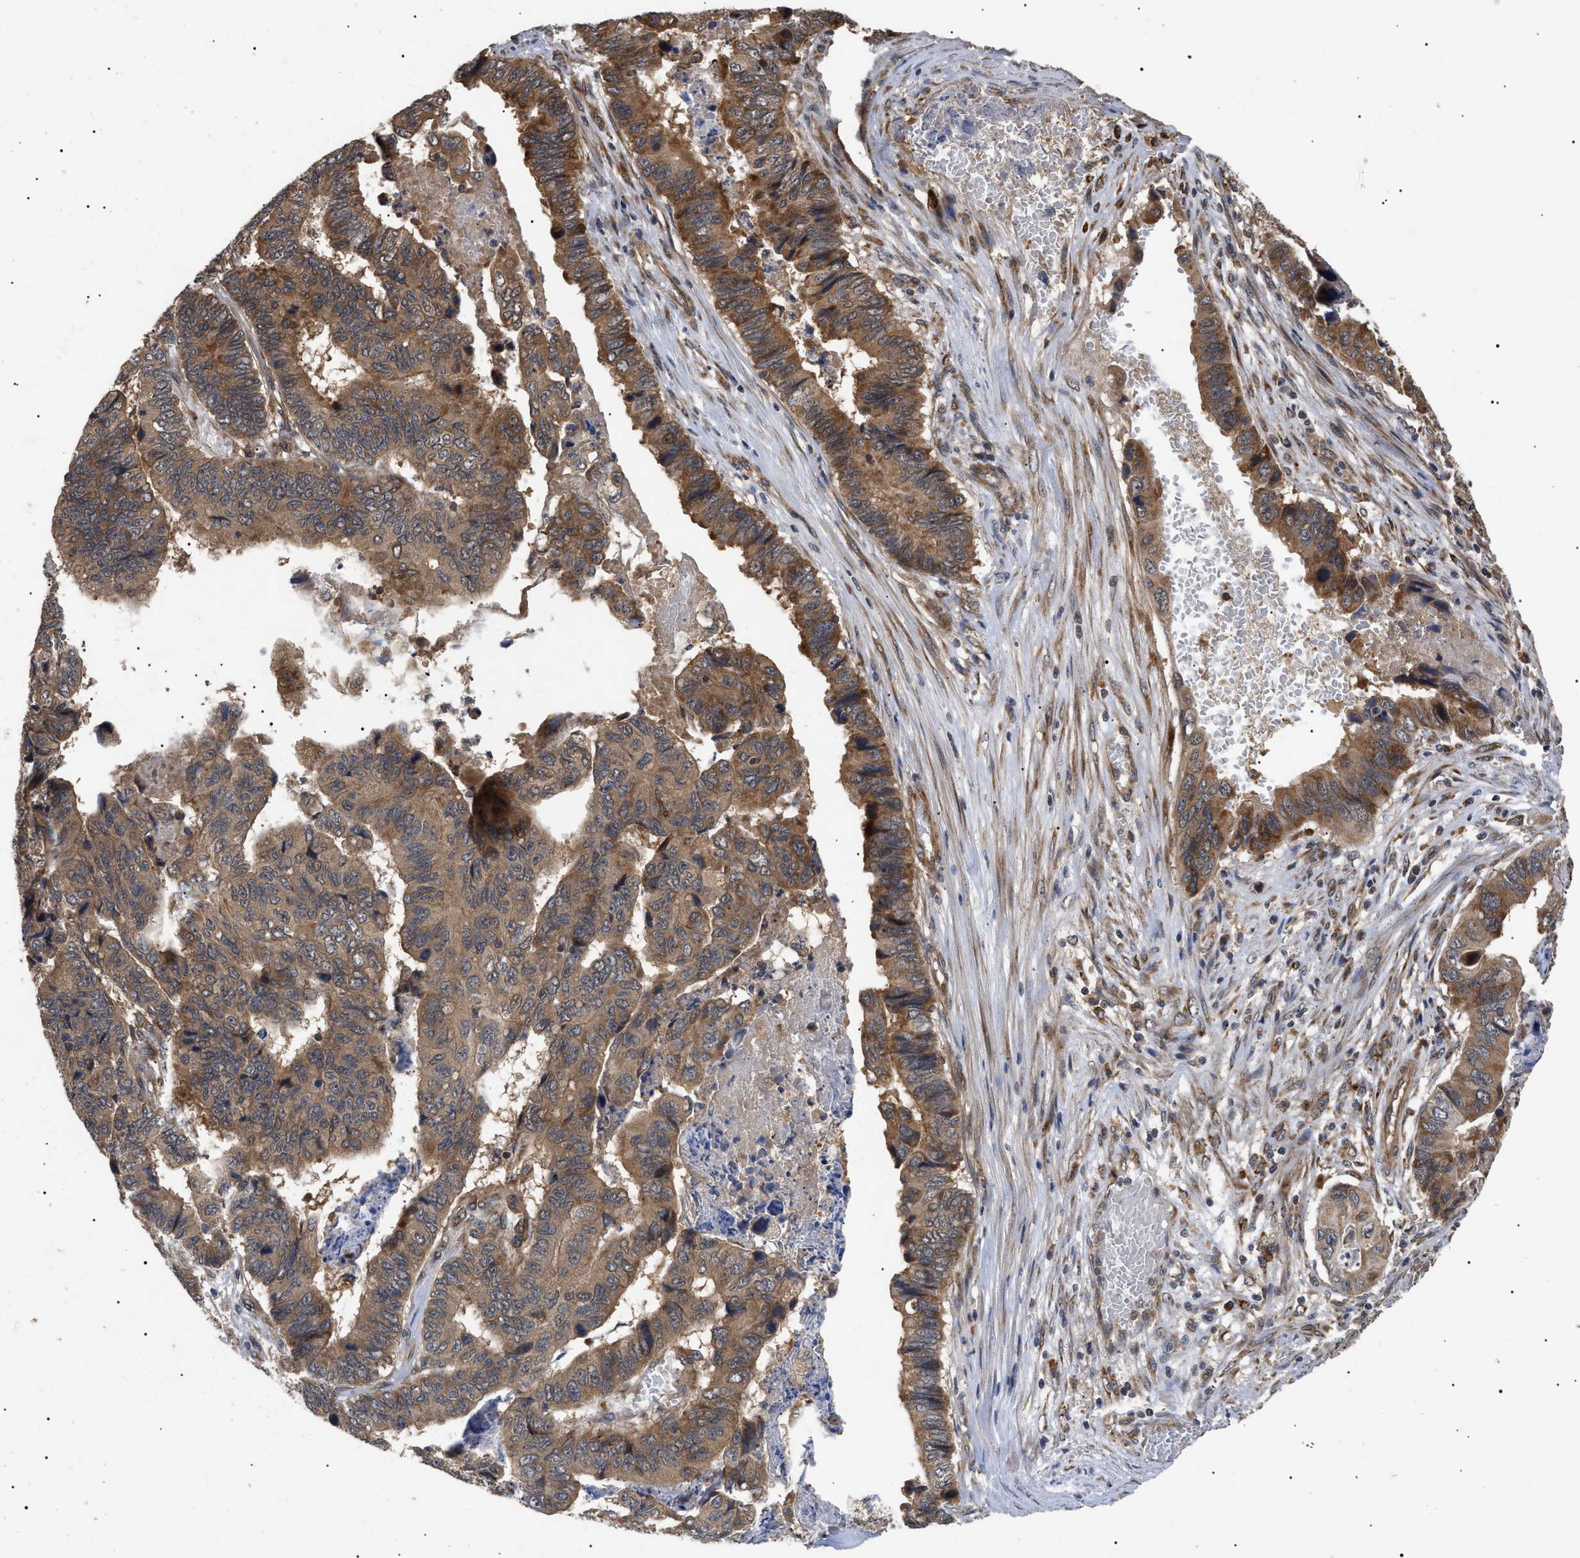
{"staining": {"intensity": "moderate", "quantity": ">75%", "location": "cytoplasmic/membranous"}, "tissue": "stomach cancer", "cell_type": "Tumor cells", "image_type": "cancer", "snomed": [{"axis": "morphology", "description": "Adenocarcinoma, NOS"}, {"axis": "topography", "description": "Stomach, lower"}], "caption": "The image shows a brown stain indicating the presence of a protein in the cytoplasmic/membranous of tumor cells in stomach cancer (adenocarcinoma).", "gene": "ASTL", "patient": {"sex": "male", "age": 77}}